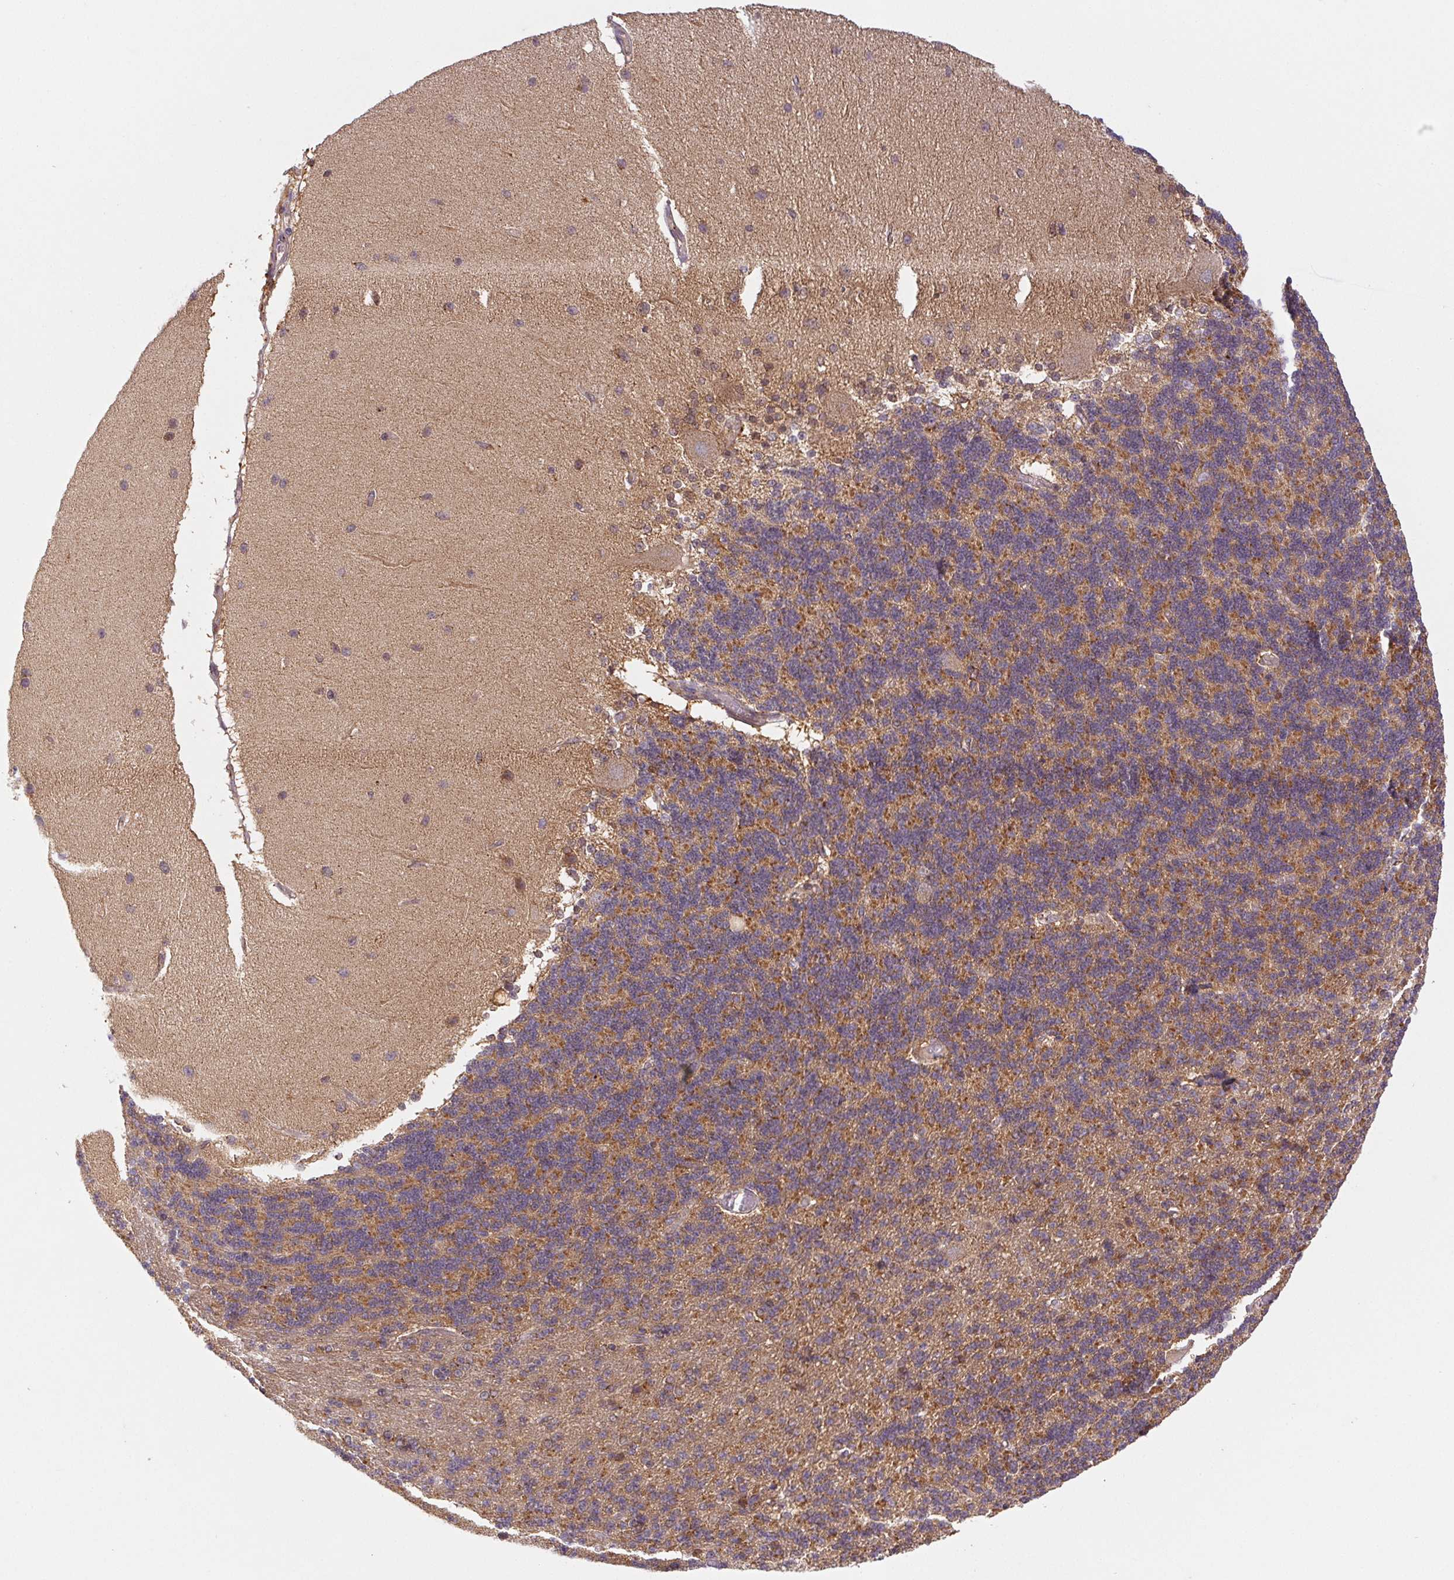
{"staining": {"intensity": "moderate", "quantity": "25%-75%", "location": "cytoplasmic/membranous"}, "tissue": "cerebellum", "cell_type": "Cells in granular layer", "image_type": "normal", "snomed": [{"axis": "morphology", "description": "Normal tissue, NOS"}, {"axis": "topography", "description": "Cerebellum"}], "caption": "An IHC histopathology image of unremarkable tissue is shown. Protein staining in brown labels moderate cytoplasmic/membranous positivity in cerebellum within cells in granular layer.", "gene": "MTHFD1L", "patient": {"sex": "female", "age": 54}}